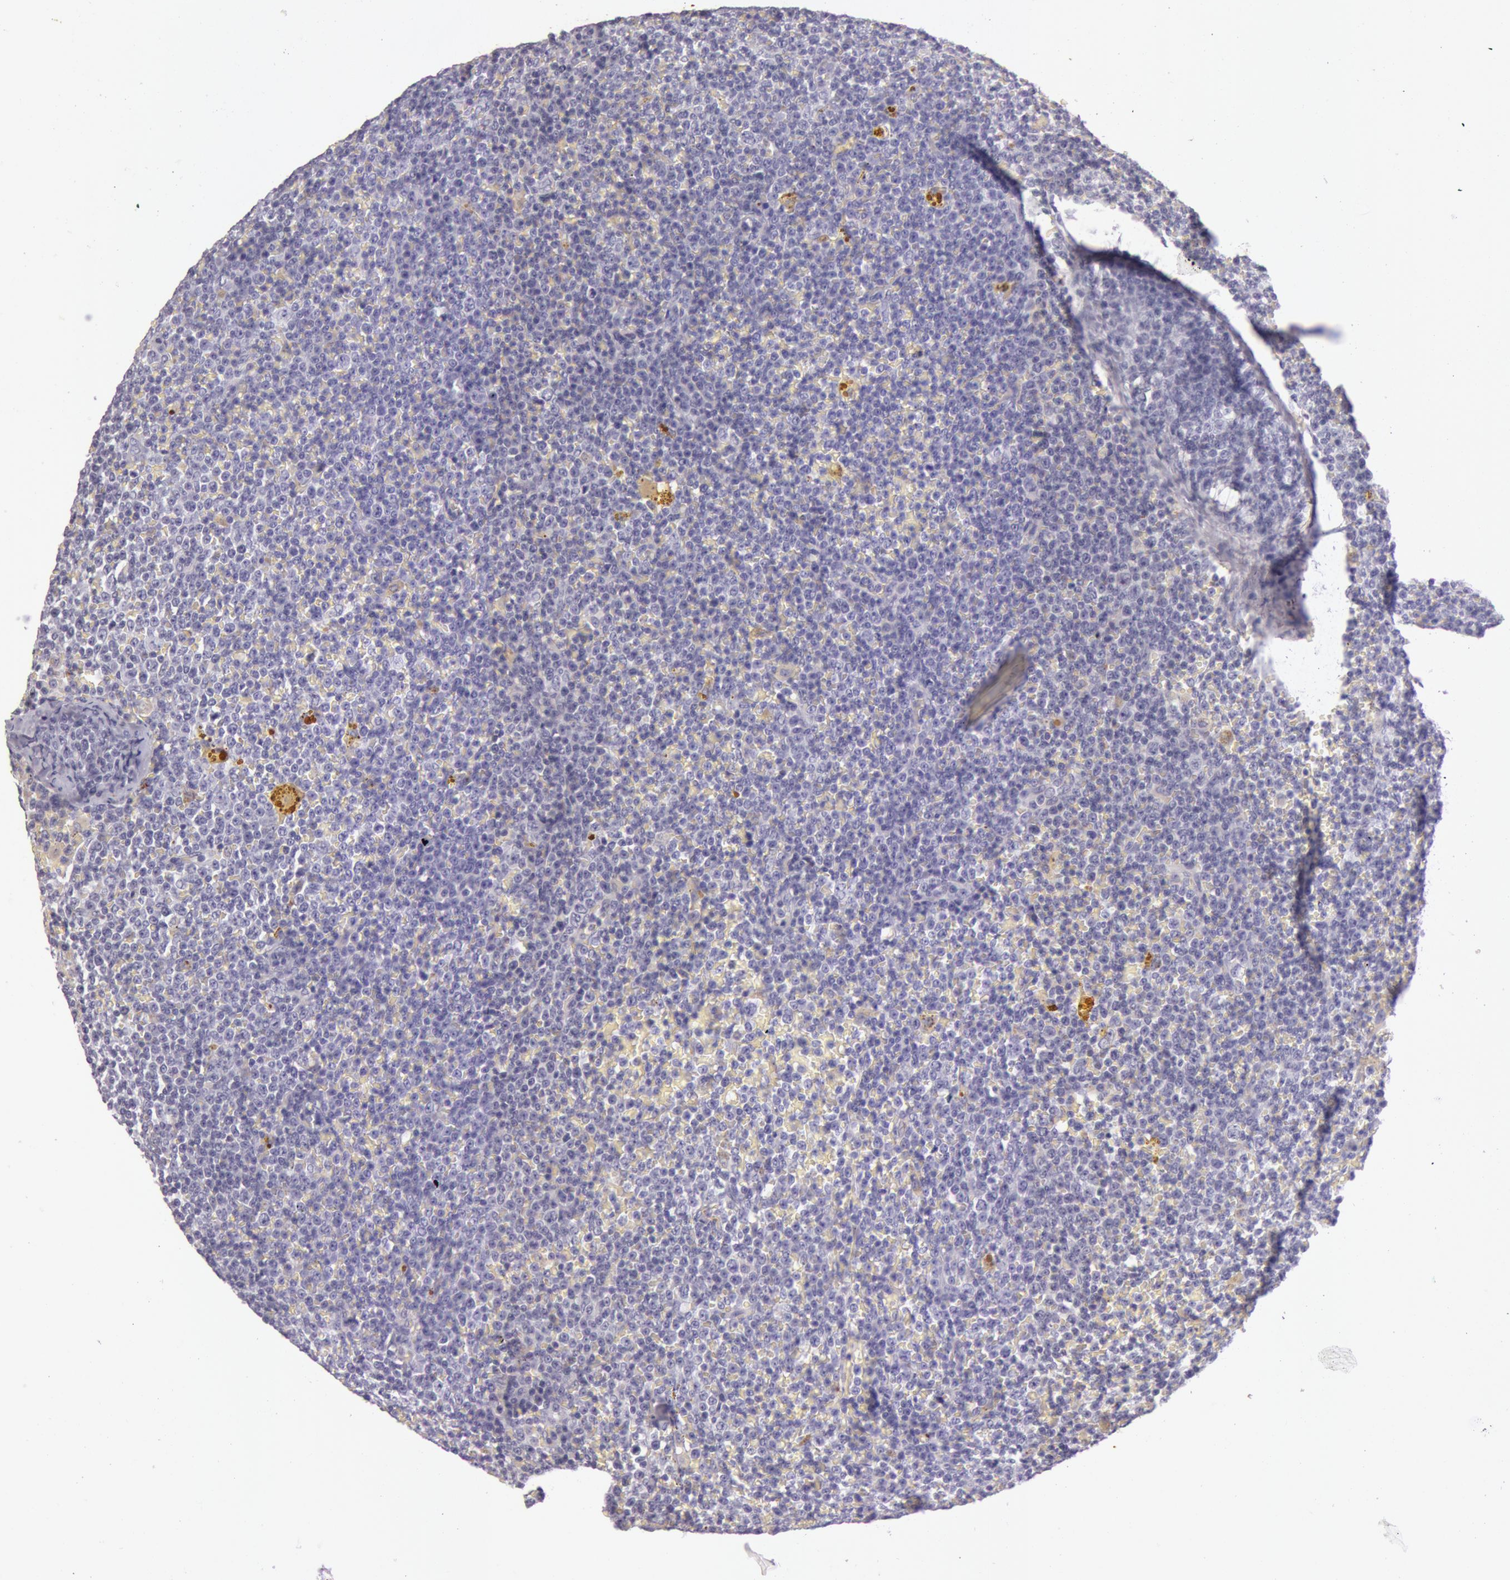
{"staining": {"intensity": "negative", "quantity": "none", "location": "none"}, "tissue": "lymphoma", "cell_type": "Tumor cells", "image_type": "cancer", "snomed": [{"axis": "morphology", "description": "Malignant lymphoma, non-Hodgkin's type, Low grade"}, {"axis": "topography", "description": "Lymph node"}], "caption": "This is an immunohistochemistry (IHC) photomicrograph of lymphoma. There is no expression in tumor cells.", "gene": "C4BPA", "patient": {"sex": "male", "age": 50}}